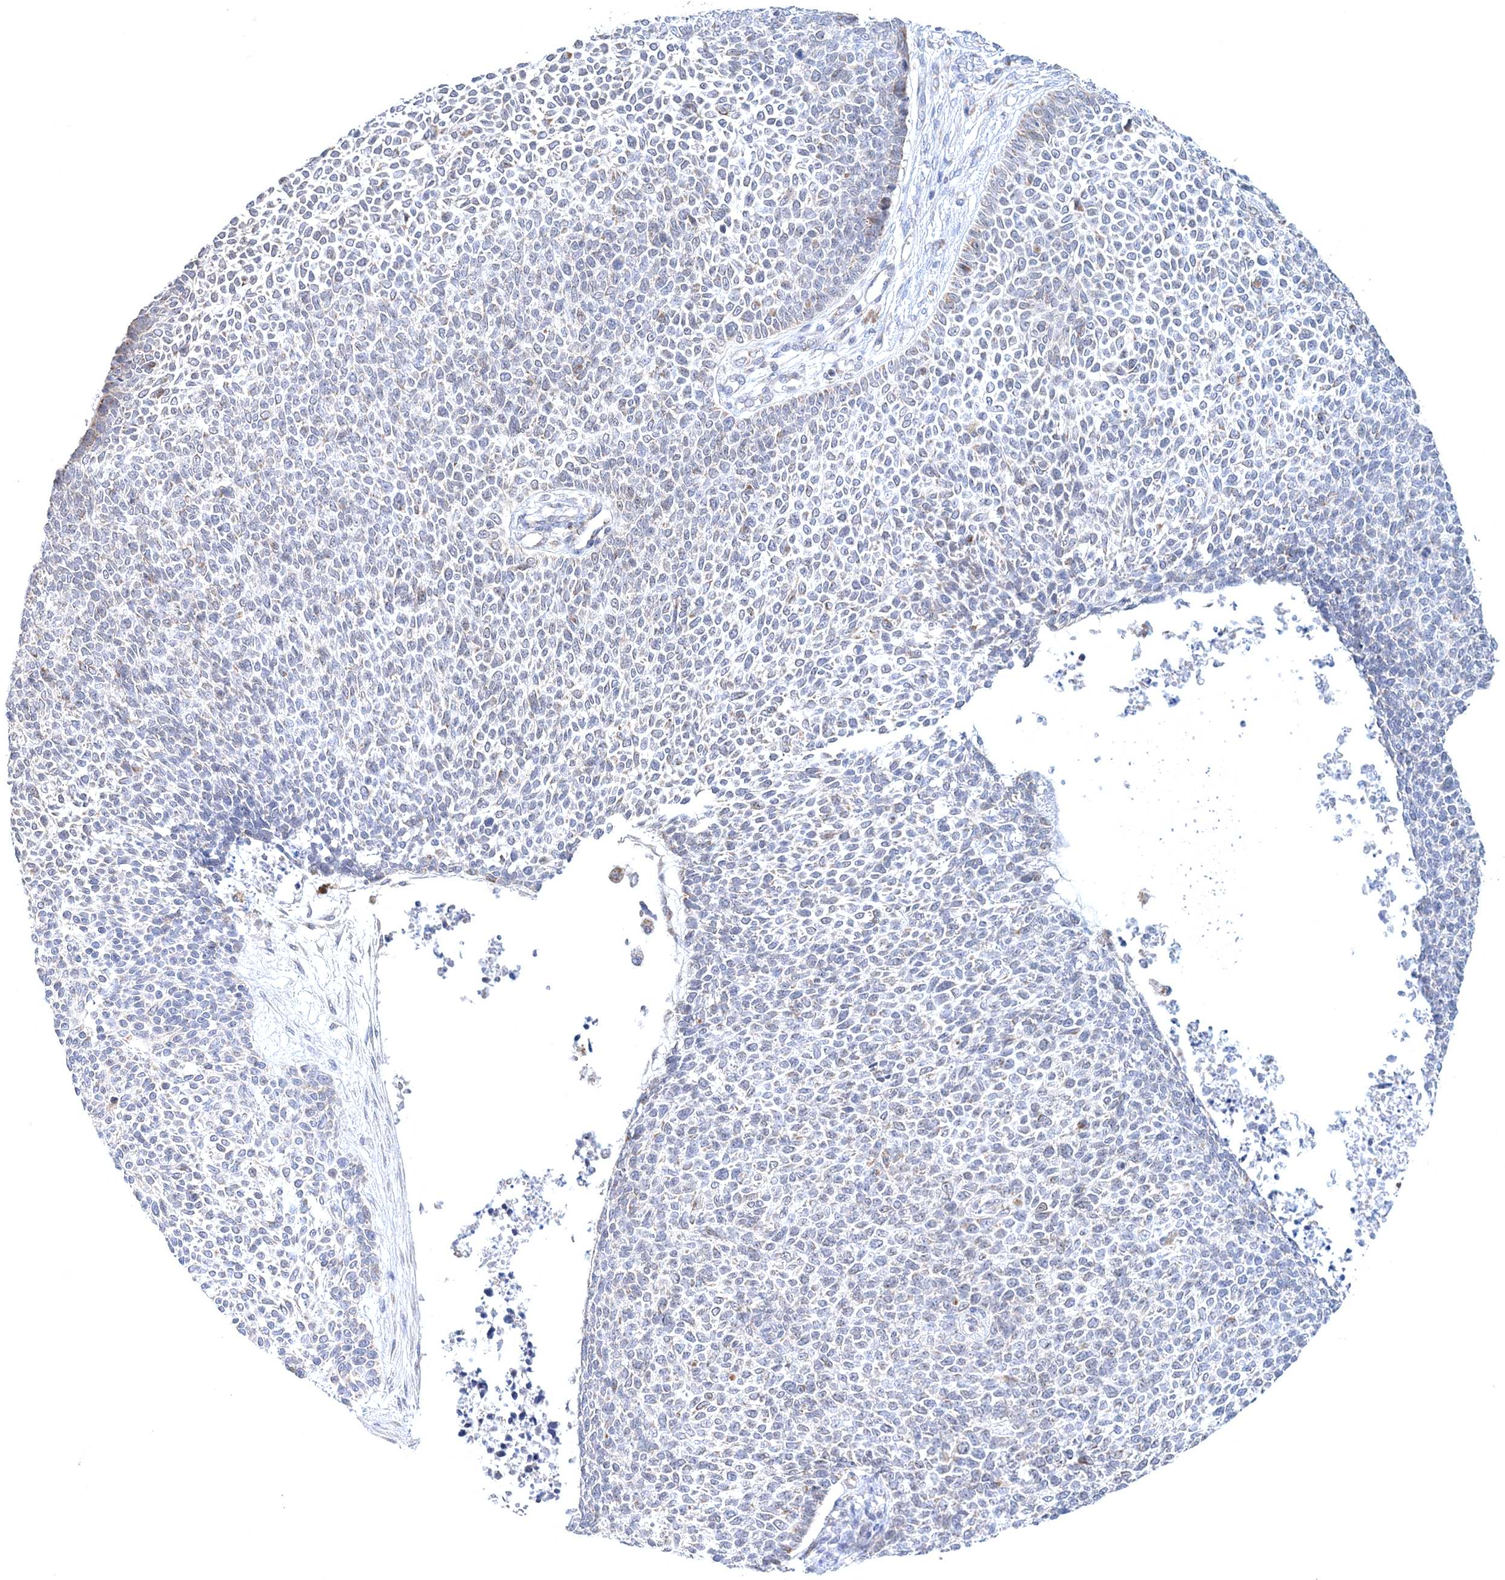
{"staining": {"intensity": "negative", "quantity": "none", "location": "none"}, "tissue": "skin cancer", "cell_type": "Tumor cells", "image_type": "cancer", "snomed": [{"axis": "morphology", "description": "Basal cell carcinoma"}, {"axis": "topography", "description": "Skin"}], "caption": "Immunohistochemistry of human basal cell carcinoma (skin) demonstrates no positivity in tumor cells.", "gene": "RNF150", "patient": {"sex": "female", "age": 84}}